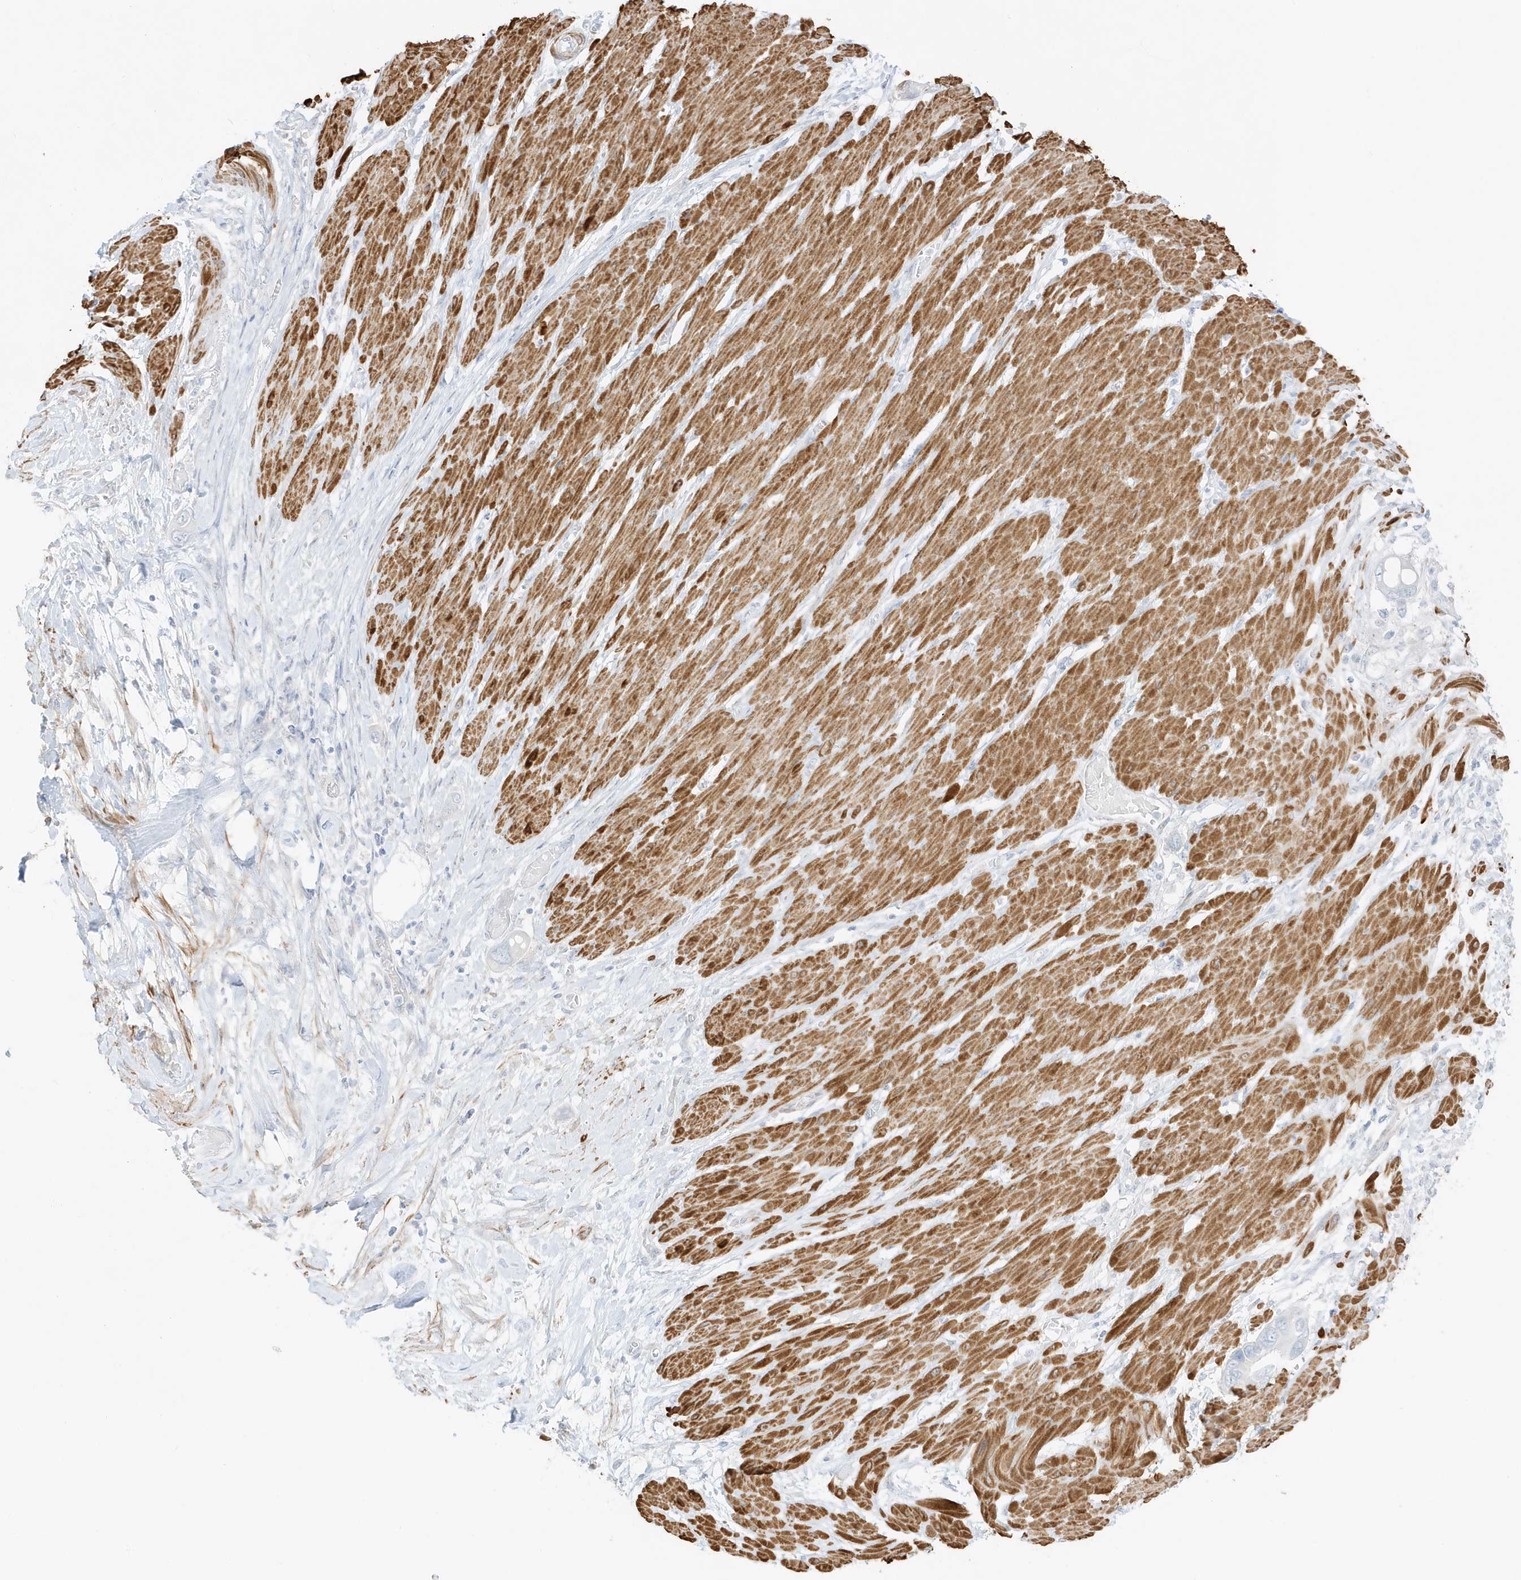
{"staining": {"intensity": "negative", "quantity": "none", "location": "none"}, "tissue": "pancreatic cancer", "cell_type": "Tumor cells", "image_type": "cancer", "snomed": [{"axis": "morphology", "description": "Adenocarcinoma, NOS"}, {"axis": "topography", "description": "Pancreas"}], "caption": "High magnification brightfield microscopy of pancreatic cancer stained with DAB (brown) and counterstained with hematoxylin (blue): tumor cells show no significant positivity.", "gene": "SLC22A13", "patient": {"sex": "male", "age": 68}}